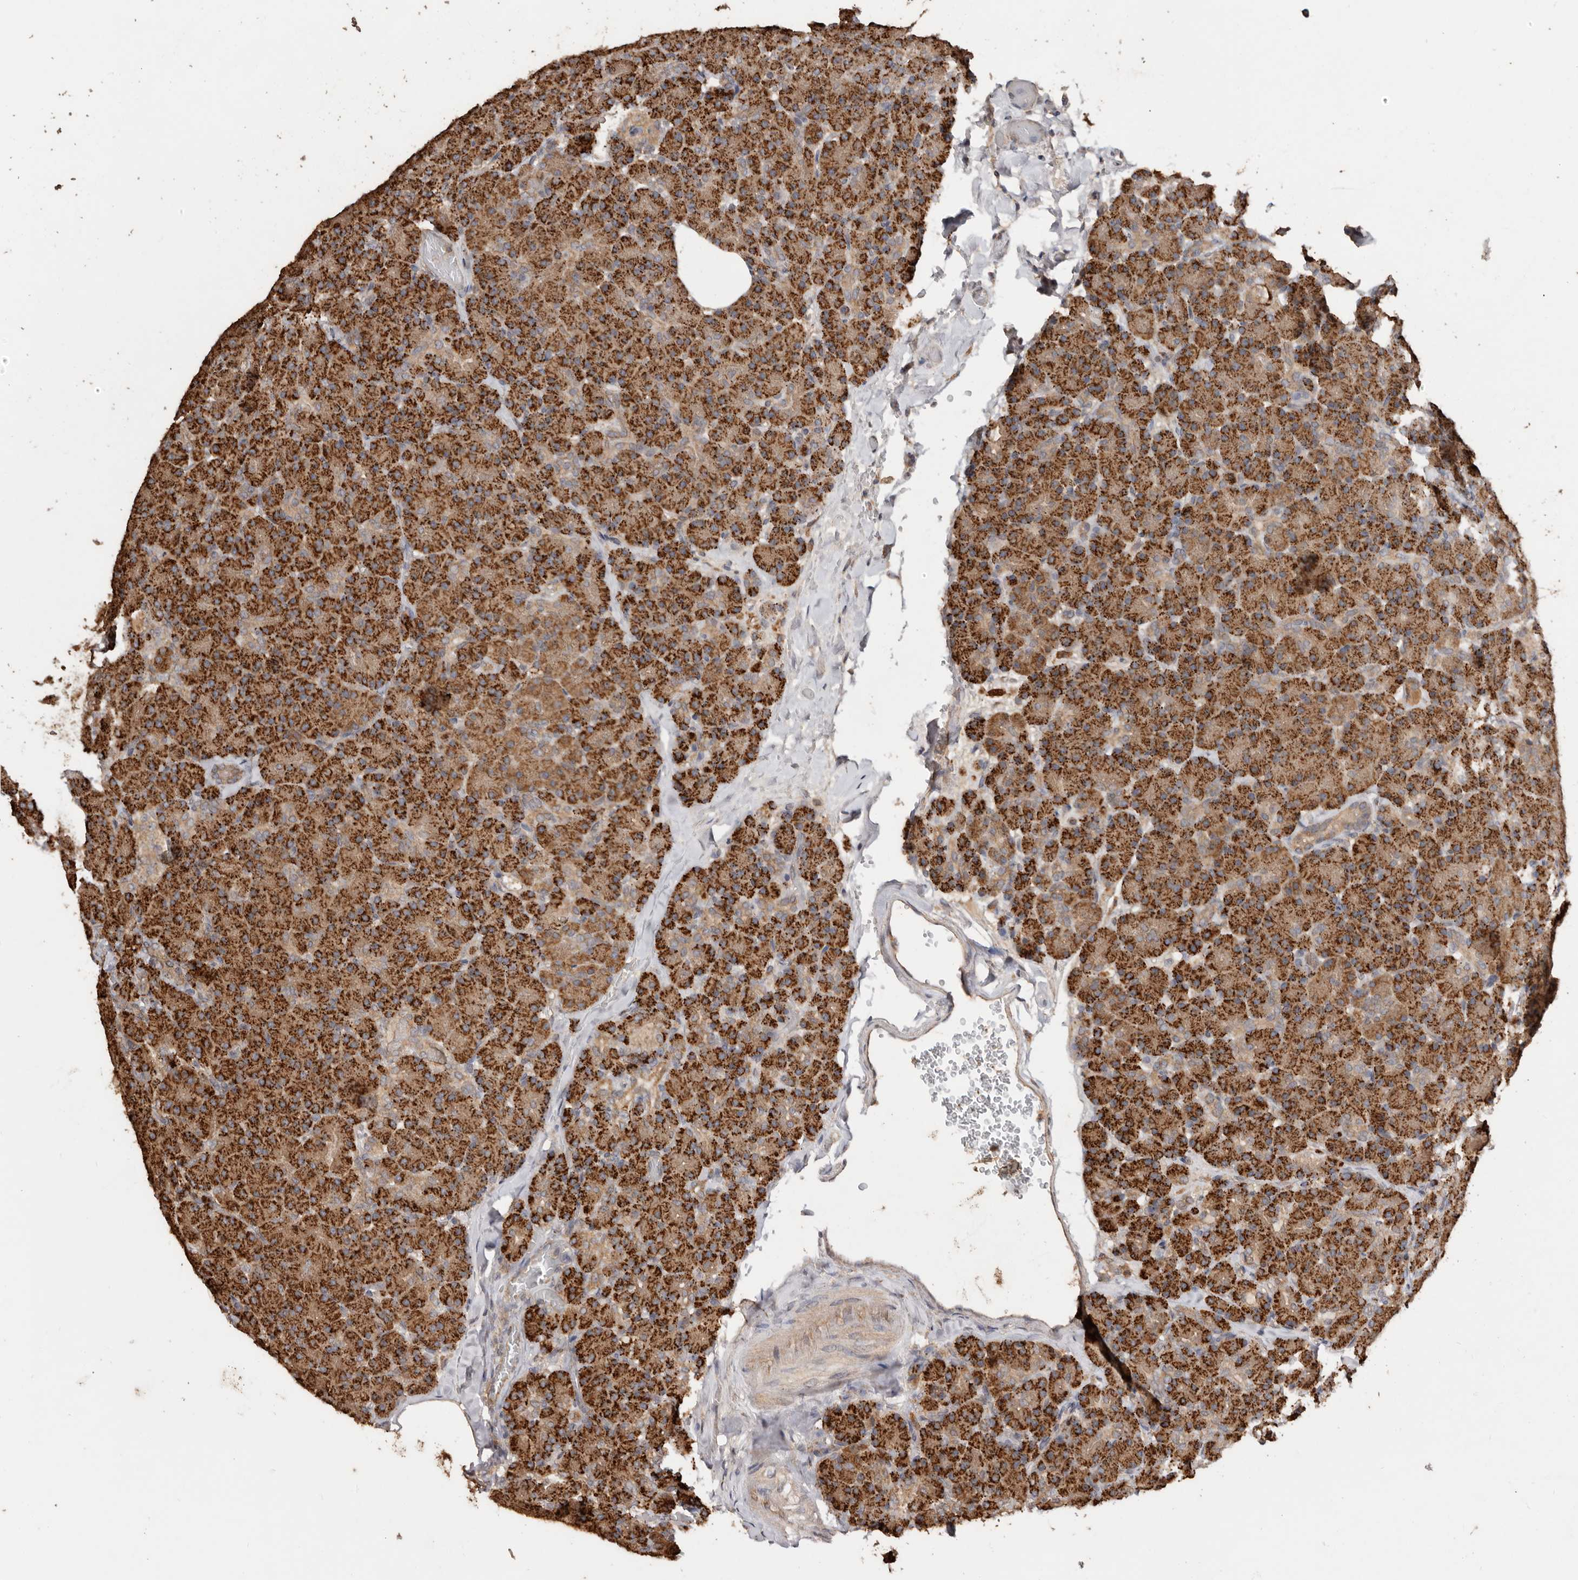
{"staining": {"intensity": "strong", "quantity": ">75%", "location": "cytoplasmic/membranous"}, "tissue": "pancreas", "cell_type": "Exocrine glandular cells", "image_type": "normal", "snomed": [{"axis": "morphology", "description": "Normal tissue, NOS"}, {"axis": "topography", "description": "Pancreas"}], "caption": "A high amount of strong cytoplasmic/membranous expression is appreciated in about >75% of exocrine glandular cells in benign pancreas.", "gene": "RSPO2", "patient": {"sex": "female", "age": 43}}